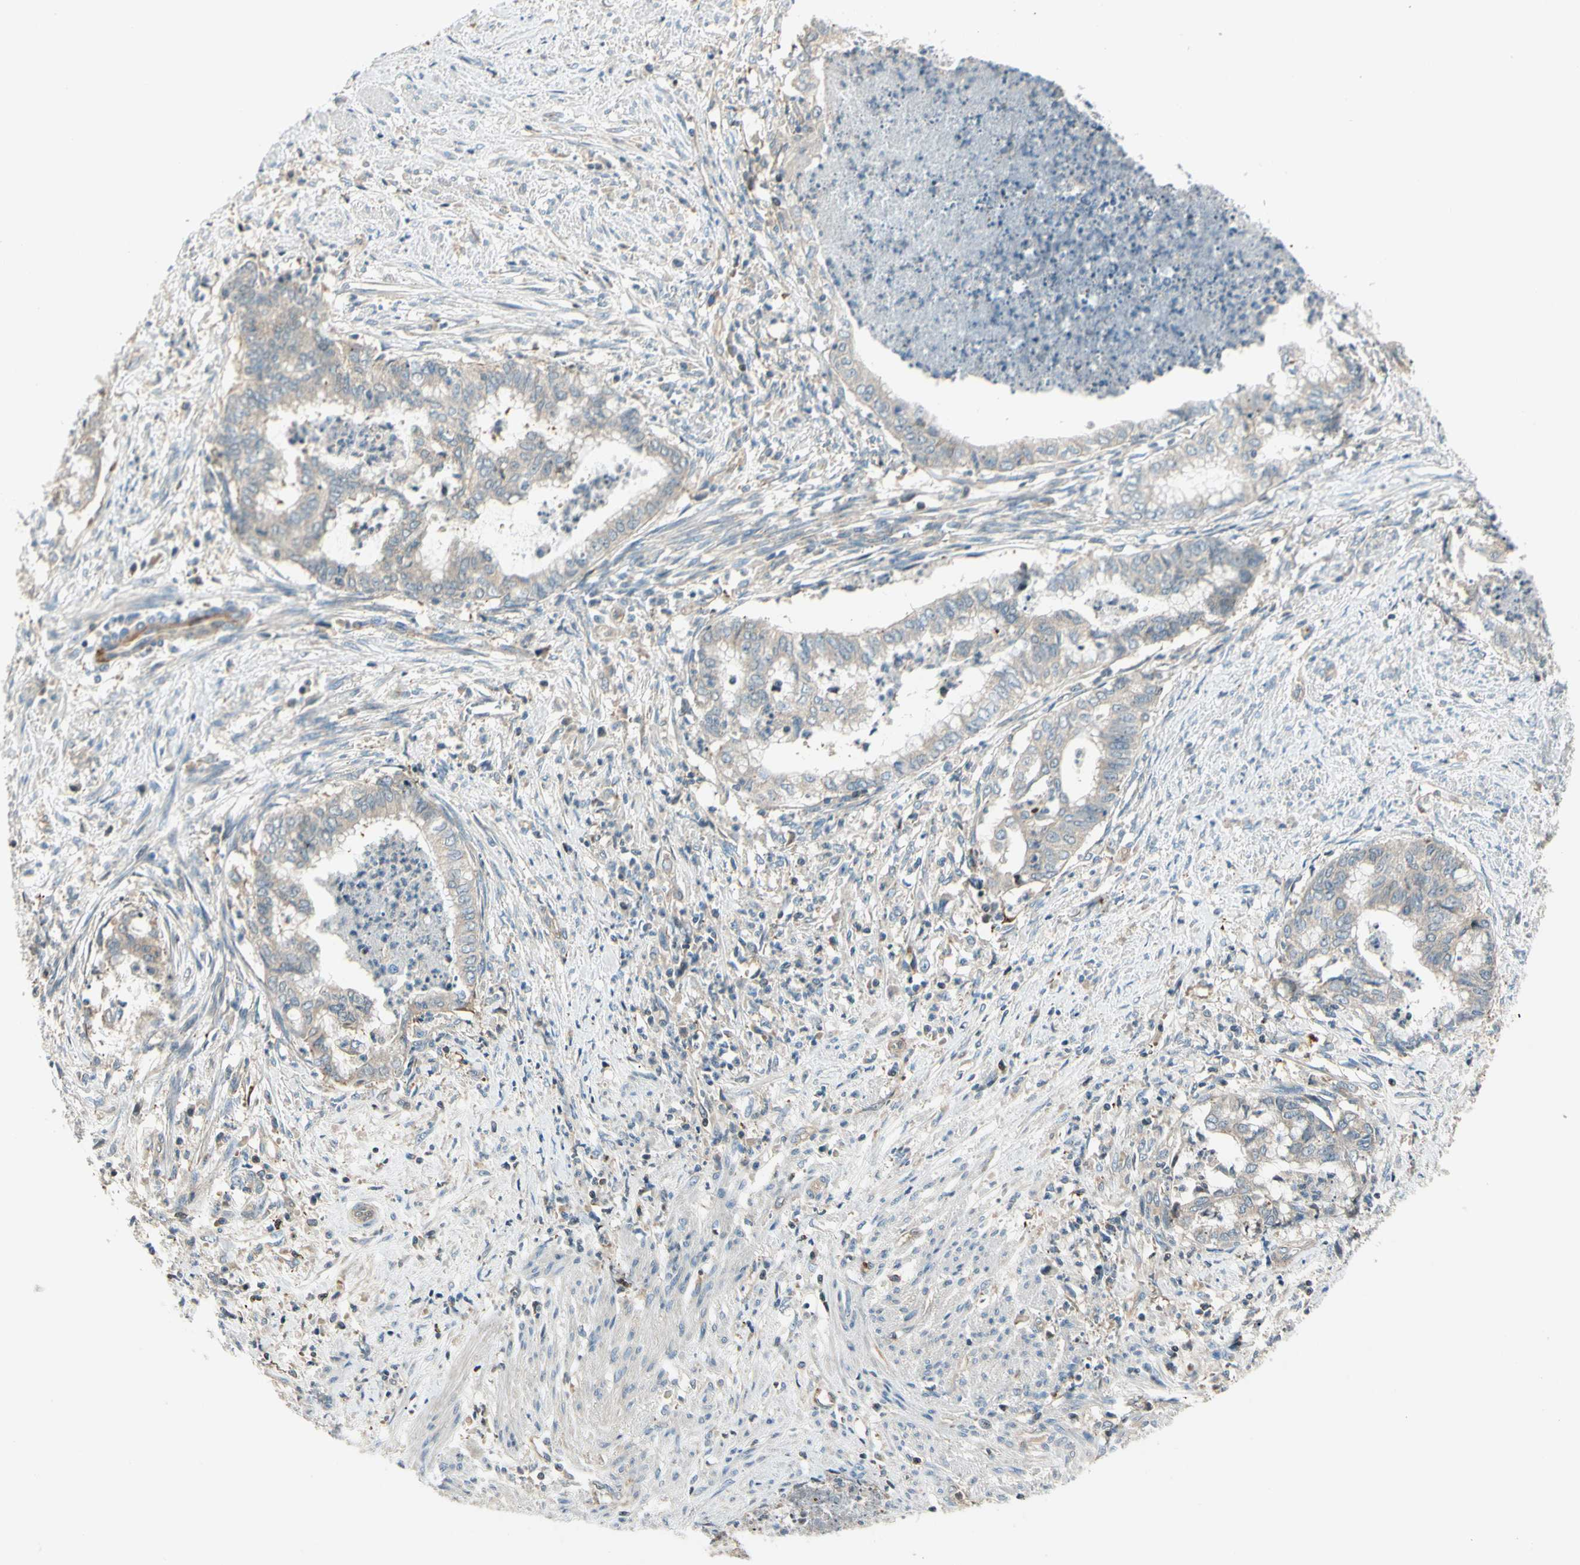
{"staining": {"intensity": "weak", "quantity": ">75%", "location": "cytoplasmic/membranous"}, "tissue": "endometrial cancer", "cell_type": "Tumor cells", "image_type": "cancer", "snomed": [{"axis": "morphology", "description": "Necrosis, NOS"}, {"axis": "morphology", "description": "Adenocarcinoma, NOS"}, {"axis": "topography", "description": "Endometrium"}], "caption": "Tumor cells exhibit low levels of weak cytoplasmic/membranous positivity in about >75% of cells in adenocarcinoma (endometrial). (Brightfield microscopy of DAB IHC at high magnification).", "gene": "CDH6", "patient": {"sex": "female", "age": 79}}